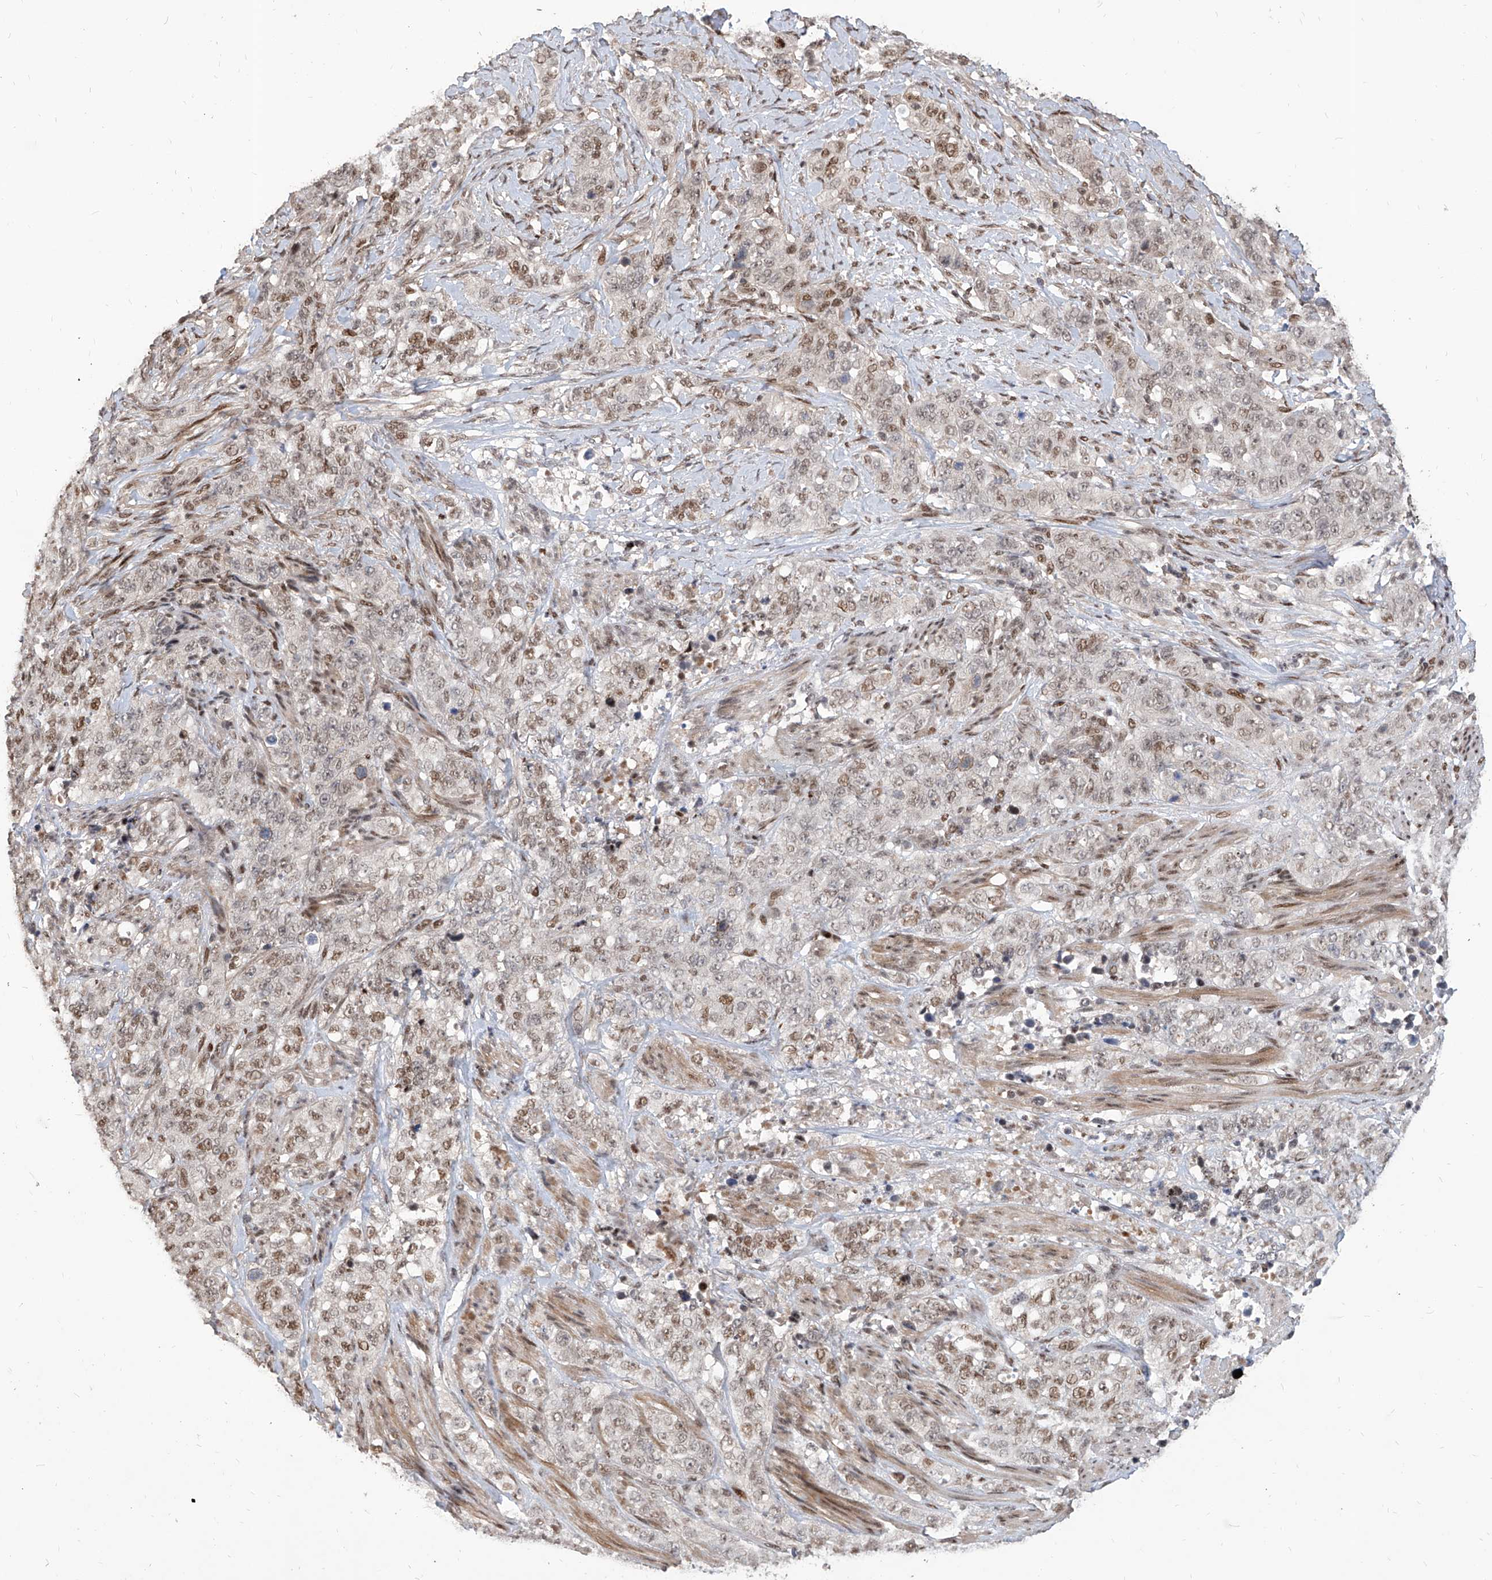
{"staining": {"intensity": "moderate", "quantity": ">75%", "location": "nuclear"}, "tissue": "stomach cancer", "cell_type": "Tumor cells", "image_type": "cancer", "snomed": [{"axis": "morphology", "description": "Adenocarcinoma, NOS"}, {"axis": "topography", "description": "Stomach"}], "caption": "The histopathology image exhibits immunohistochemical staining of stomach cancer (adenocarcinoma). There is moderate nuclear staining is appreciated in approximately >75% of tumor cells.", "gene": "IRF2", "patient": {"sex": "male", "age": 48}}